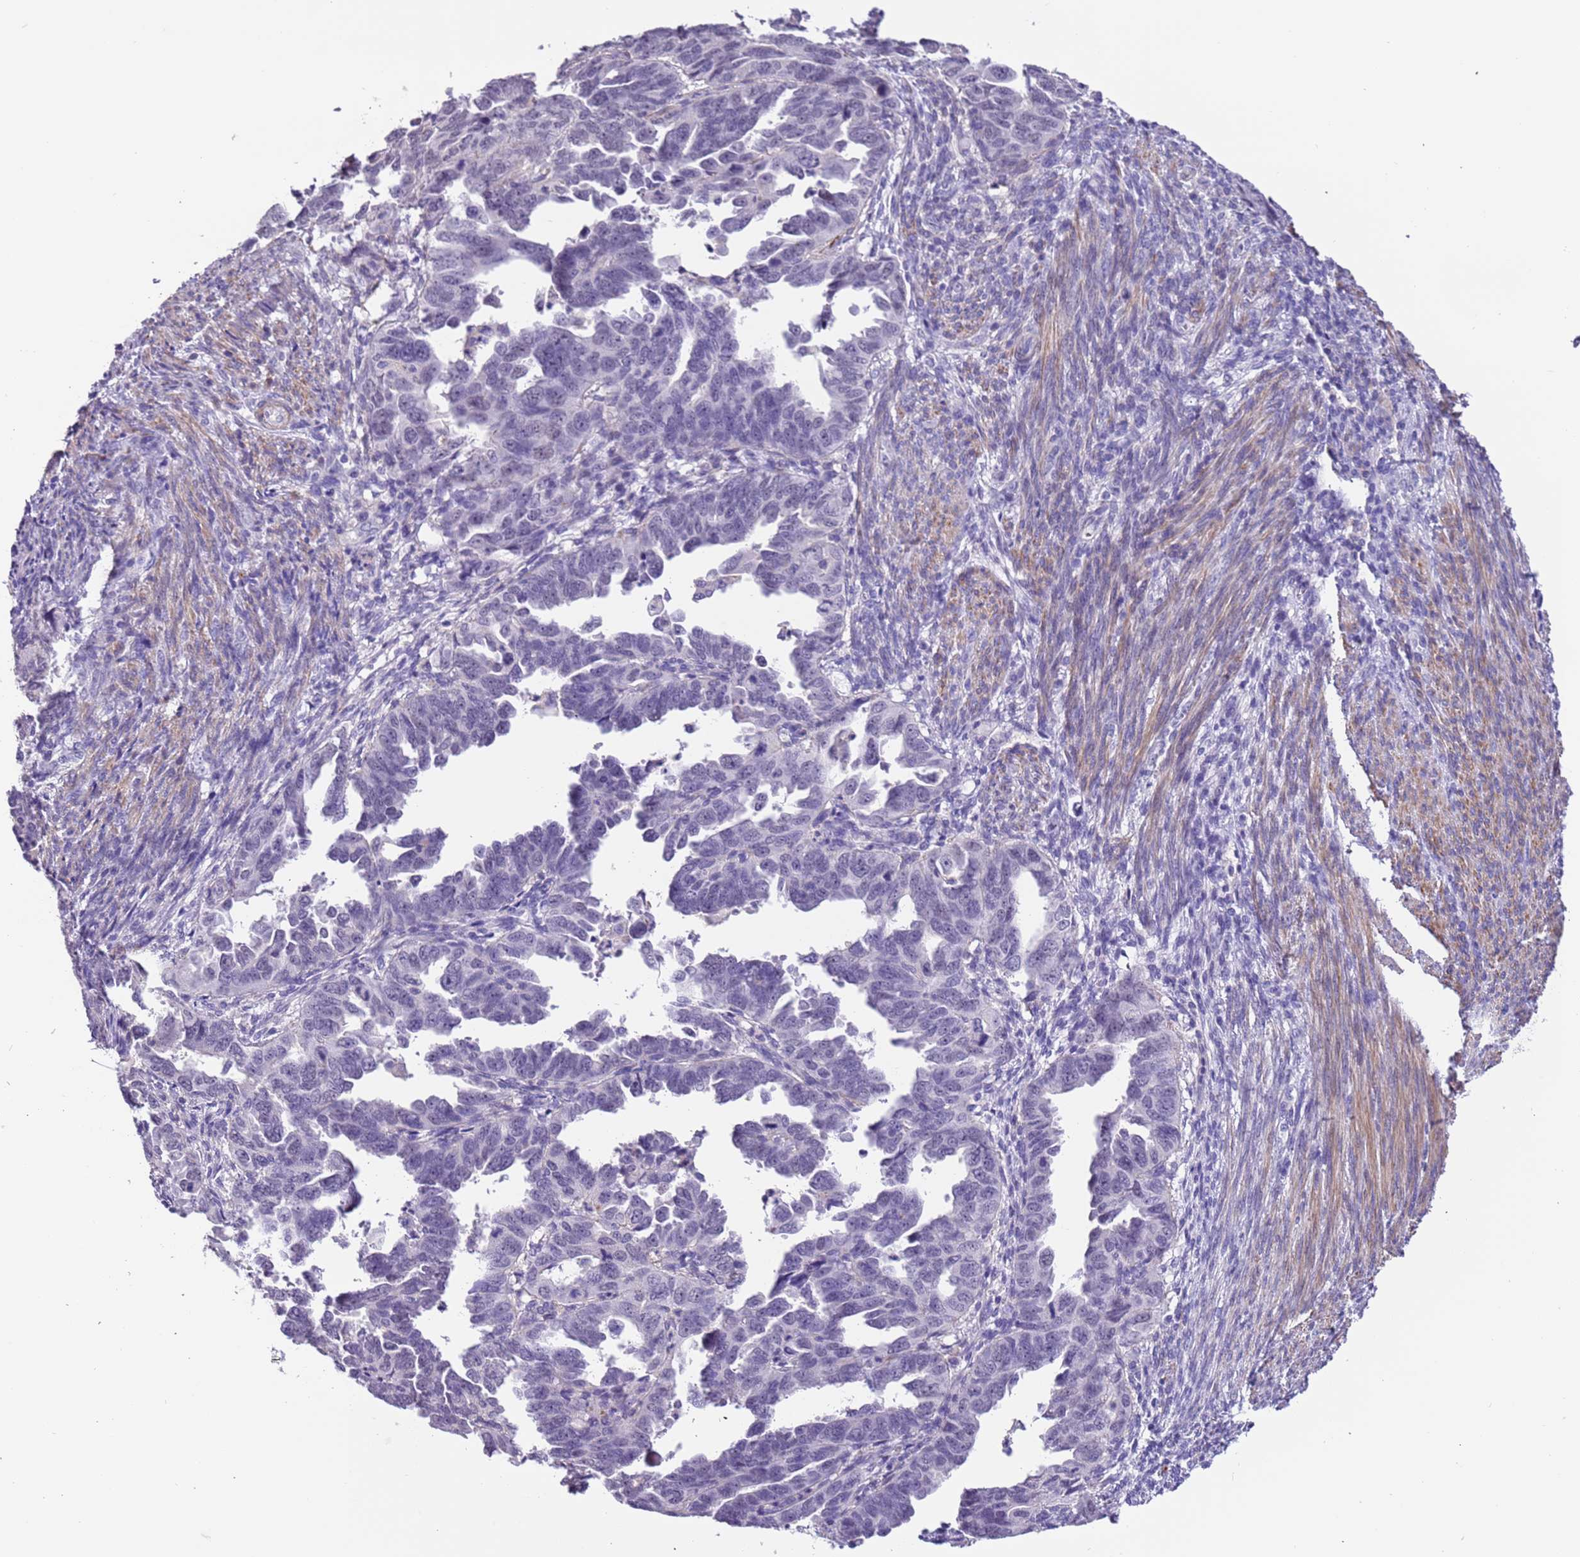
{"staining": {"intensity": "negative", "quantity": "none", "location": "none"}, "tissue": "endometrial cancer", "cell_type": "Tumor cells", "image_type": "cancer", "snomed": [{"axis": "morphology", "description": "Adenocarcinoma, NOS"}, {"axis": "topography", "description": "Endometrium"}], "caption": "Tumor cells show no significant positivity in endometrial cancer (adenocarcinoma).", "gene": "PCGF2", "patient": {"sex": "female", "age": 65}}